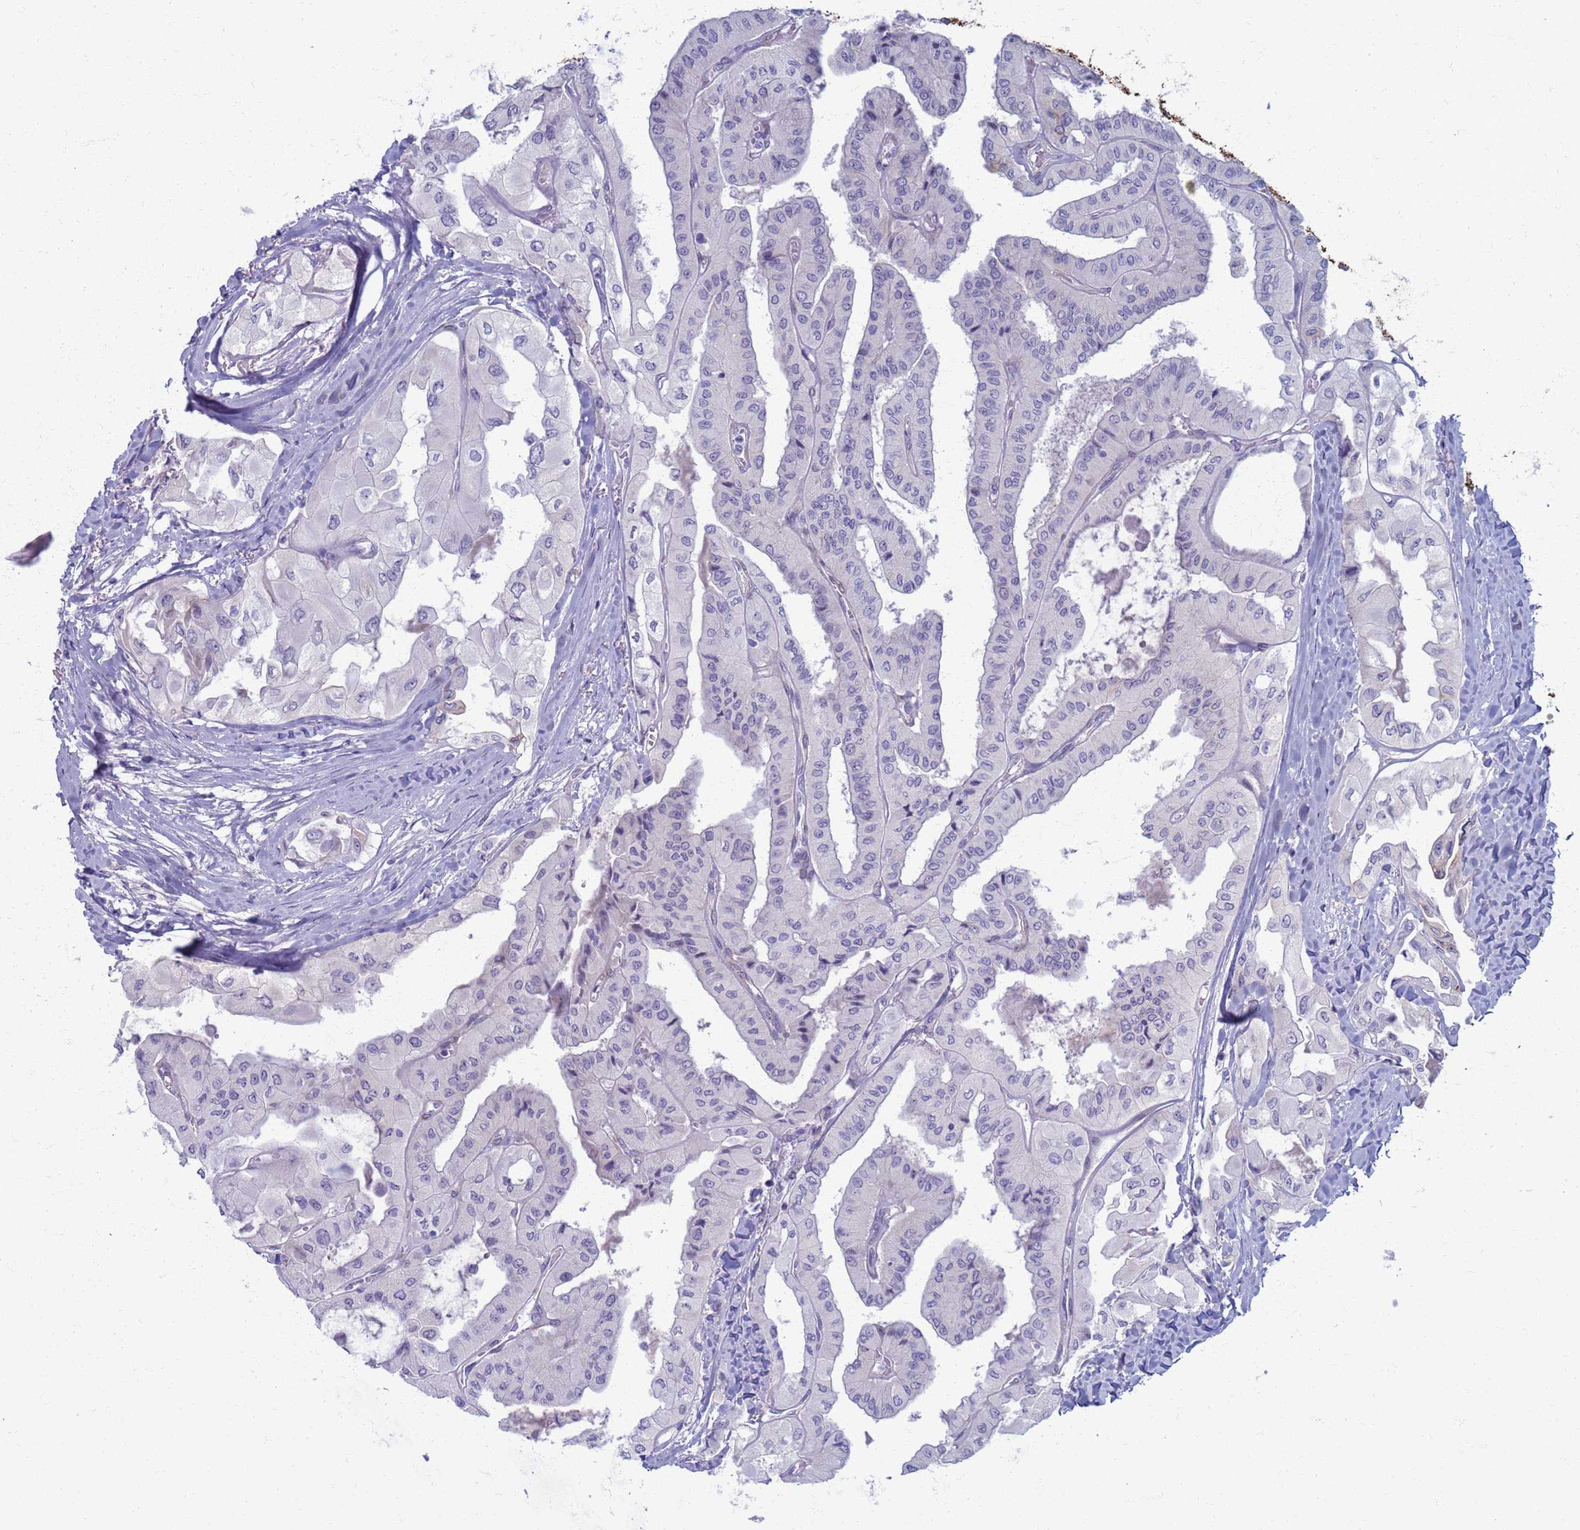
{"staining": {"intensity": "moderate", "quantity": "<25%", "location": "cytoplasmic/membranous"}, "tissue": "thyroid cancer", "cell_type": "Tumor cells", "image_type": "cancer", "snomed": [{"axis": "morphology", "description": "Normal tissue, NOS"}, {"axis": "morphology", "description": "Papillary adenocarcinoma, NOS"}, {"axis": "topography", "description": "Thyroid gland"}], "caption": "A photomicrograph of human thyroid cancer stained for a protein exhibits moderate cytoplasmic/membranous brown staining in tumor cells.", "gene": "CLCA2", "patient": {"sex": "female", "age": 59}}